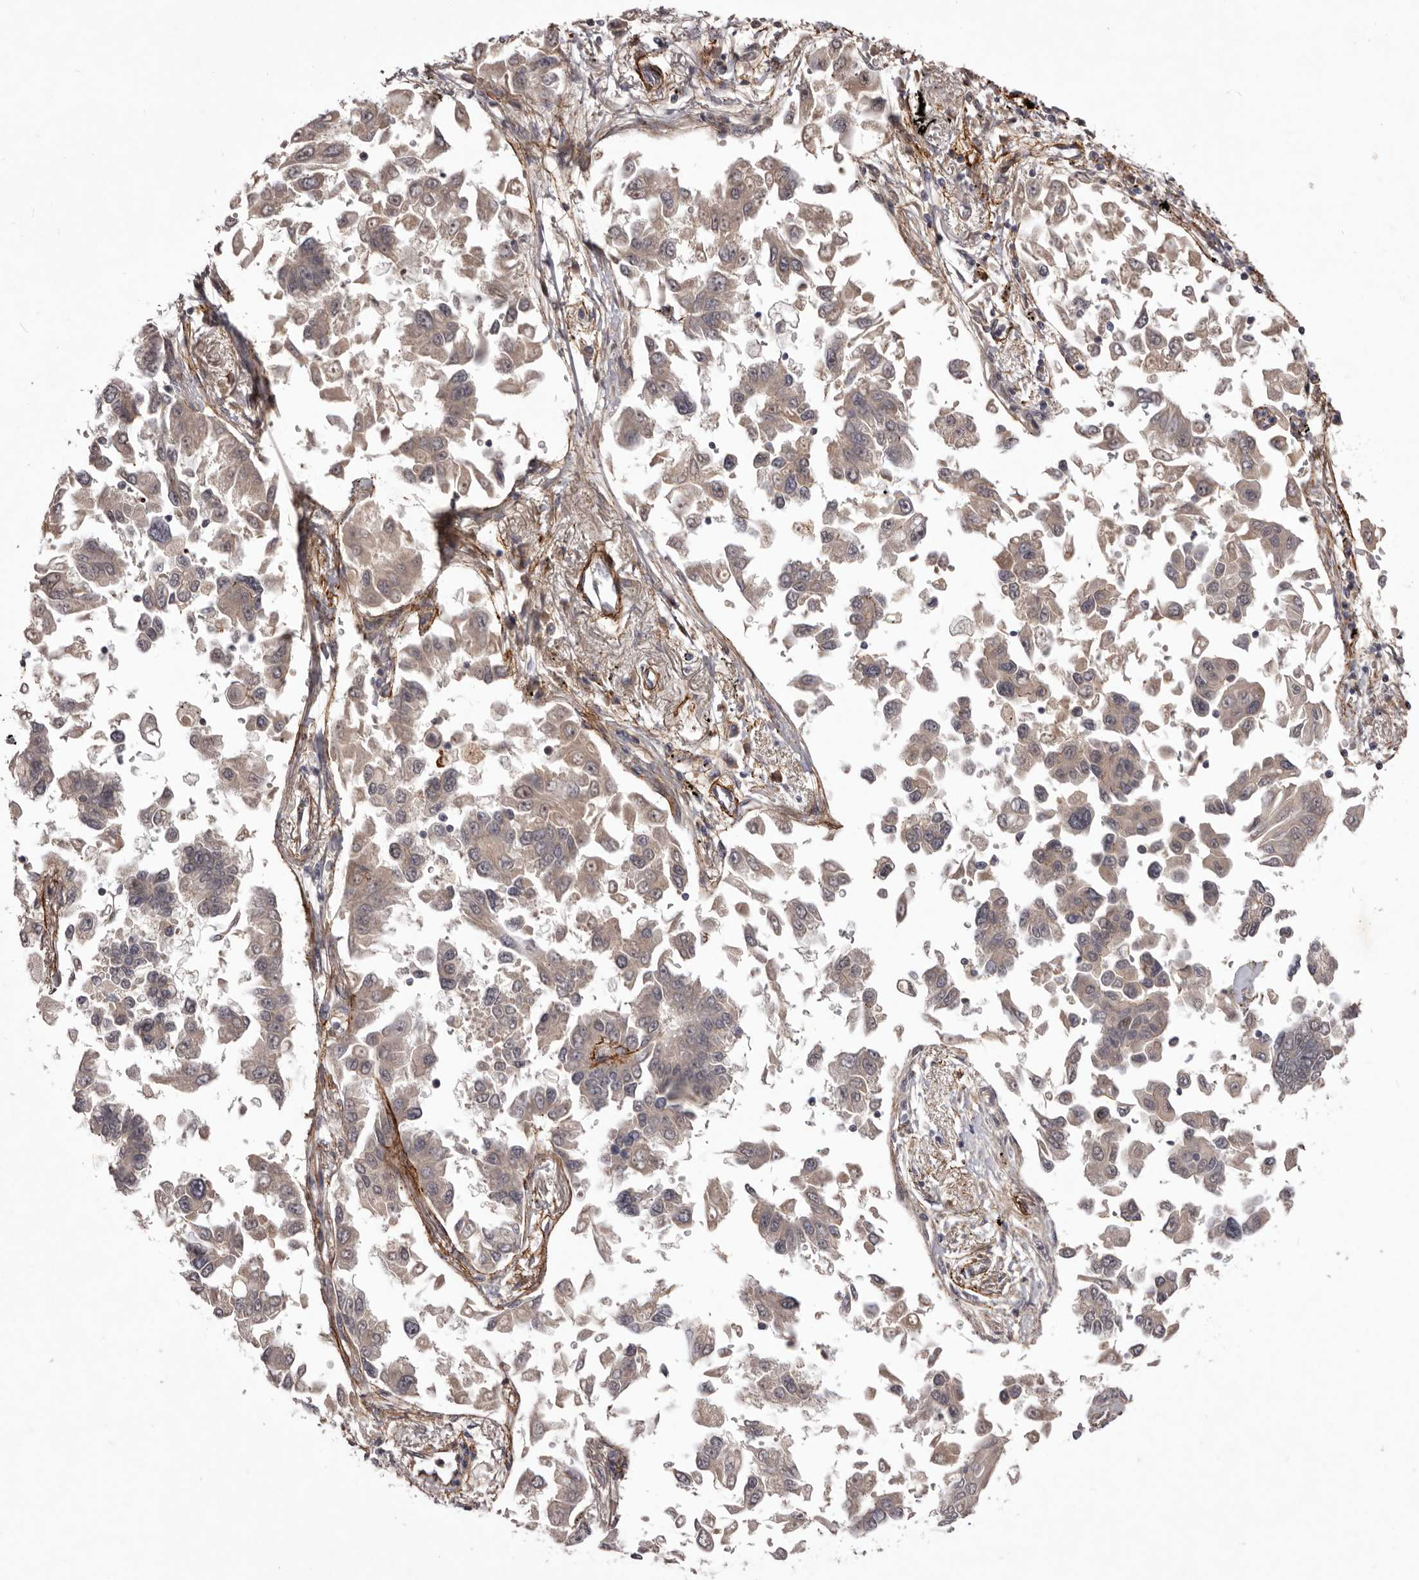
{"staining": {"intensity": "weak", "quantity": "<25%", "location": "cytoplasmic/membranous"}, "tissue": "lung cancer", "cell_type": "Tumor cells", "image_type": "cancer", "snomed": [{"axis": "morphology", "description": "Adenocarcinoma, NOS"}, {"axis": "topography", "description": "Lung"}], "caption": "Immunohistochemical staining of human adenocarcinoma (lung) demonstrates no significant expression in tumor cells. (Immunohistochemistry, brightfield microscopy, high magnification).", "gene": "HBS1L", "patient": {"sex": "female", "age": 67}}